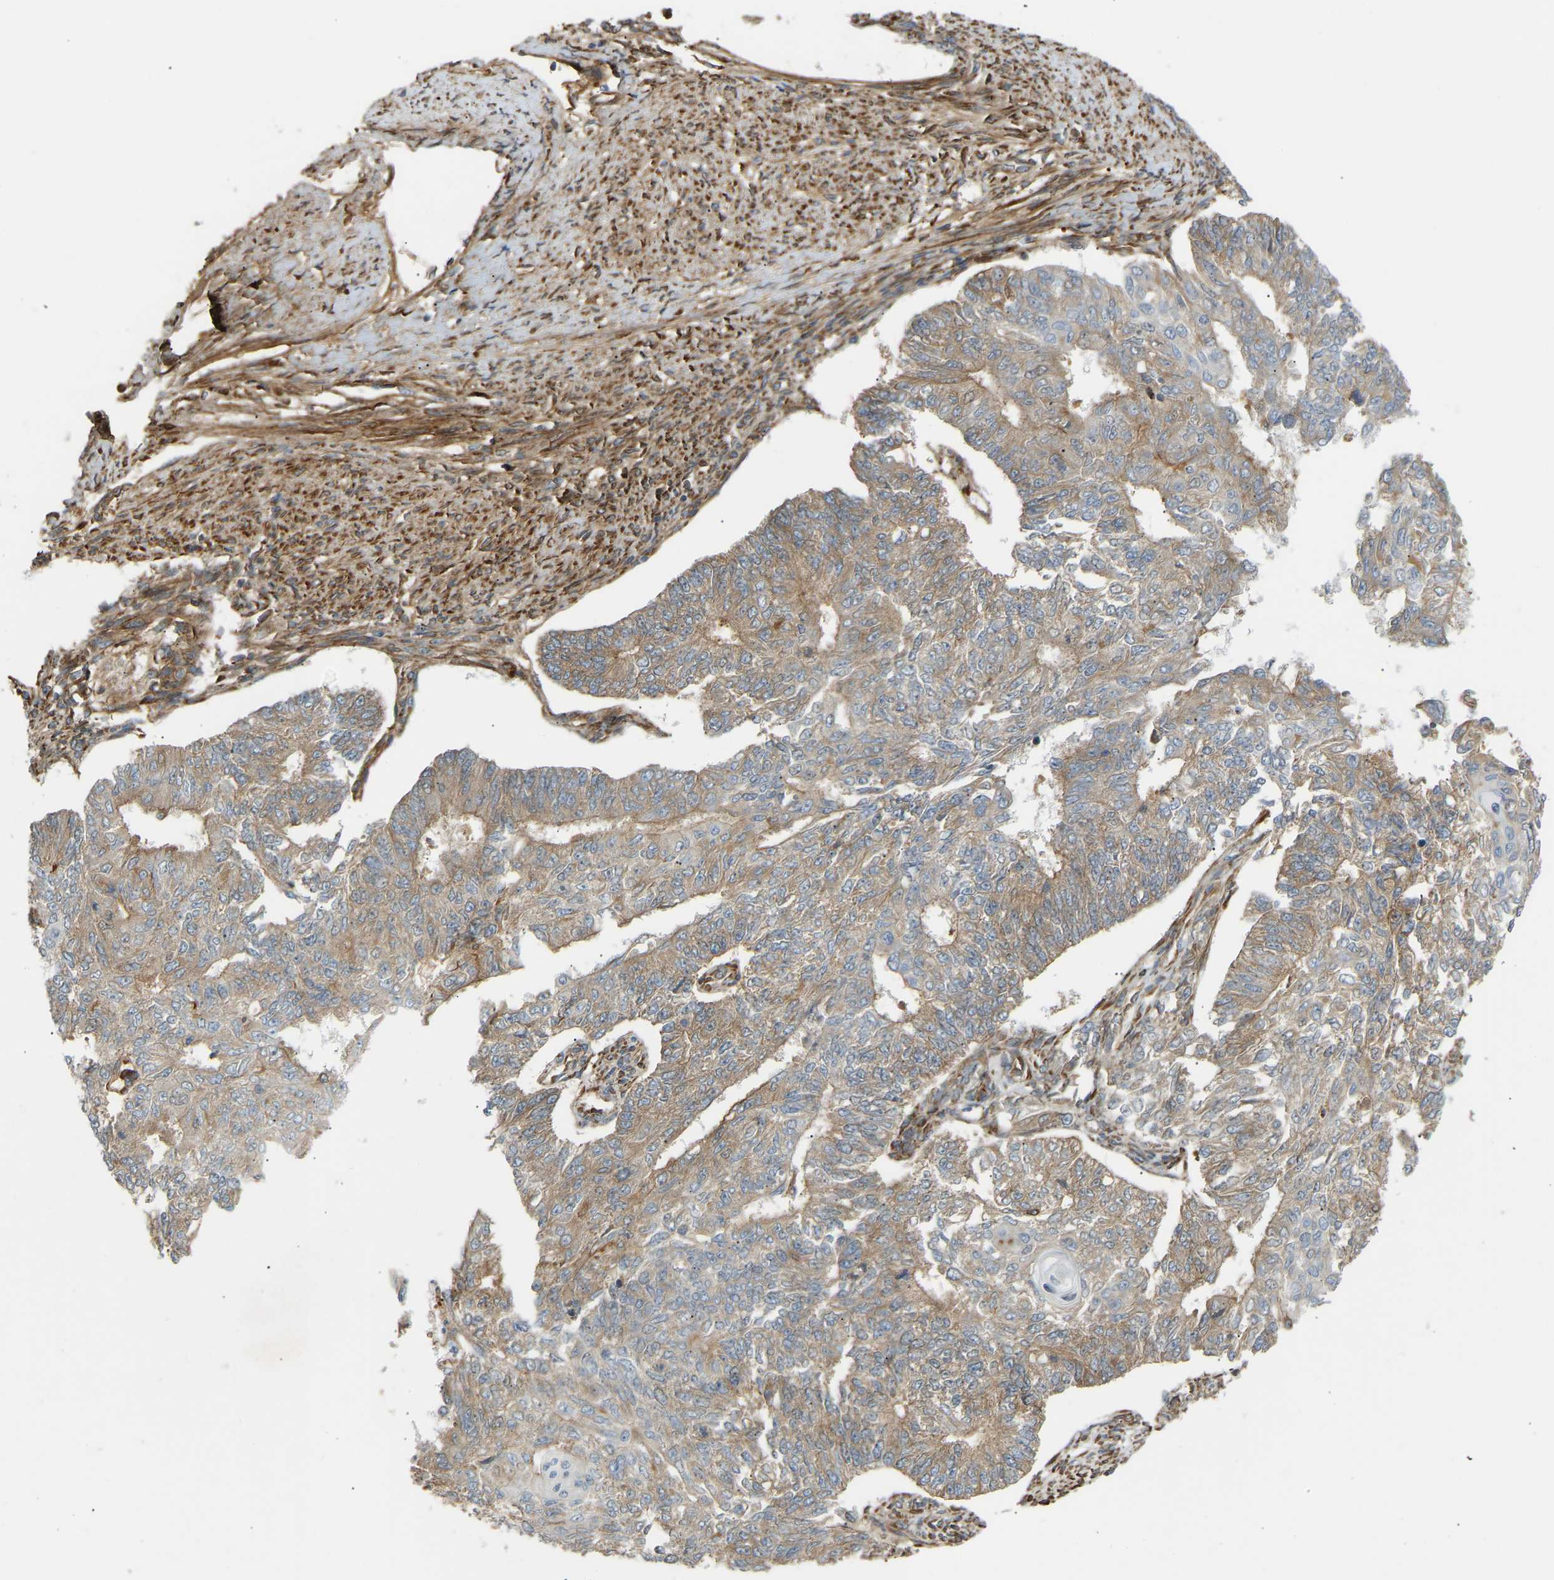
{"staining": {"intensity": "weak", "quantity": ">75%", "location": "cytoplasmic/membranous"}, "tissue": "endometrial cancer", "cell_type": "Tumor cells", "image_type": "cancer", "snomed": [{"axis": "morphology", "description": "Adenocarcinoma, NOS"}, {"axis": "topography", "description": "Endometrium"}], "caption": "Immunohistochemistry staining of endometrial cancer (adenocarcinoma), which reveals low levels of weak cytoplasmic/membranous positivity in approximately >75% of tumor cells indicating weak cytoplasmic/membranous protein positivity. The staining was performed using DAB (brown) for protein detection and nuclei were counterstained in hematoxylin (blue).", "gene": "PLCG2", "patient": {"sex": "female", "age": 32}}